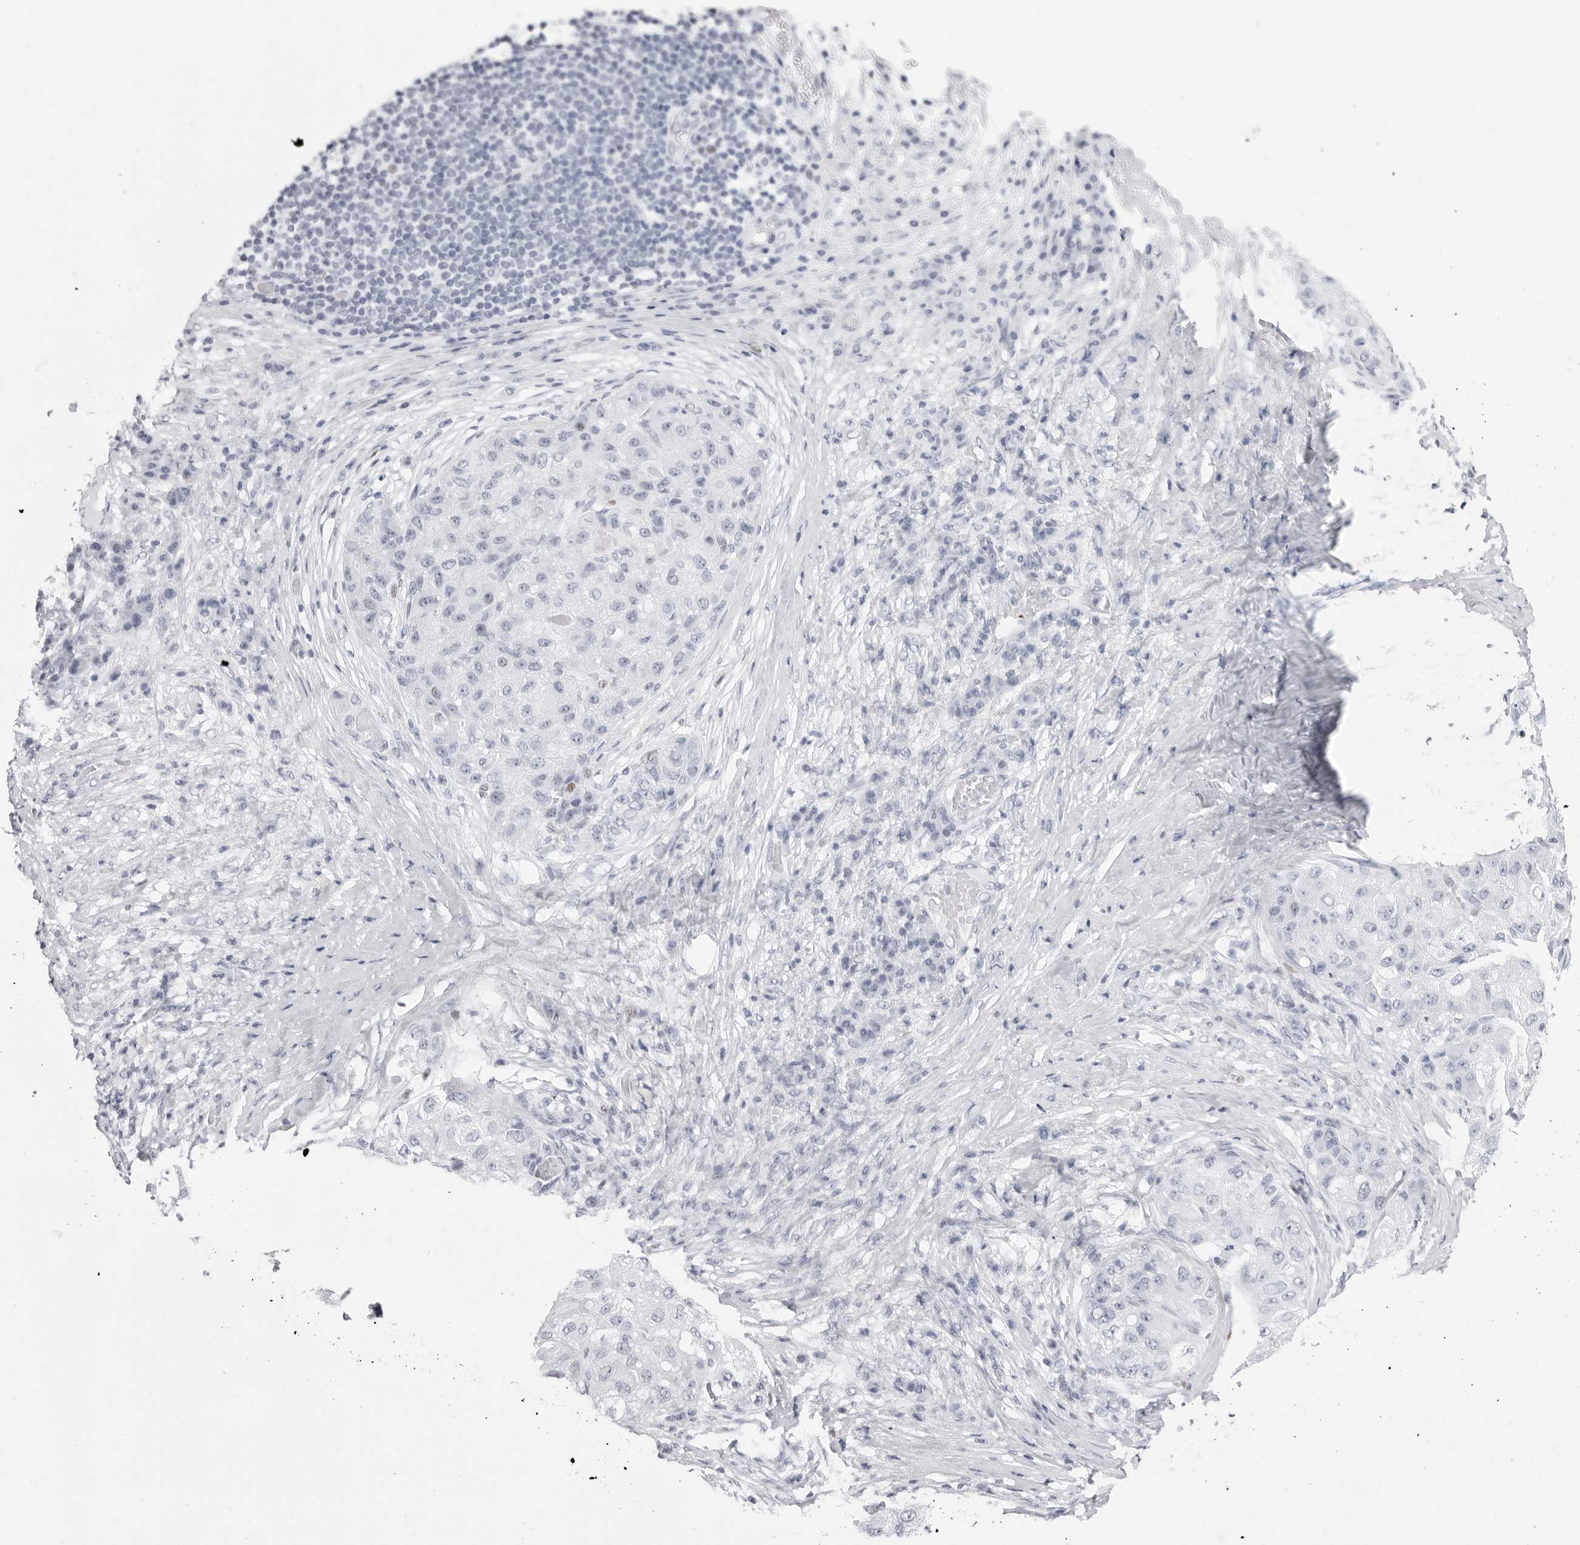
{"staining": {"intensity": "negative", "quantity": "none", "location": "none"}, "tissue": "liver cancer", "cell_type": "Tumor cells", "image_type": "cancer", "snomed": [{"axis": "morphology", "description": "Carcinoma, Hepatocellular, NOS"}, {"axis": "topography", "description": "Liver"}], "caption": "Immunohistochemistry (IHC) histopathology image of neoplastic tissue: liver cancer (hepatocellular carcinoma) stained with DAB shows no significant protein staining in tumor cells.", "gene": "NASP", "patient": {"sex": "male", "age": 80}}